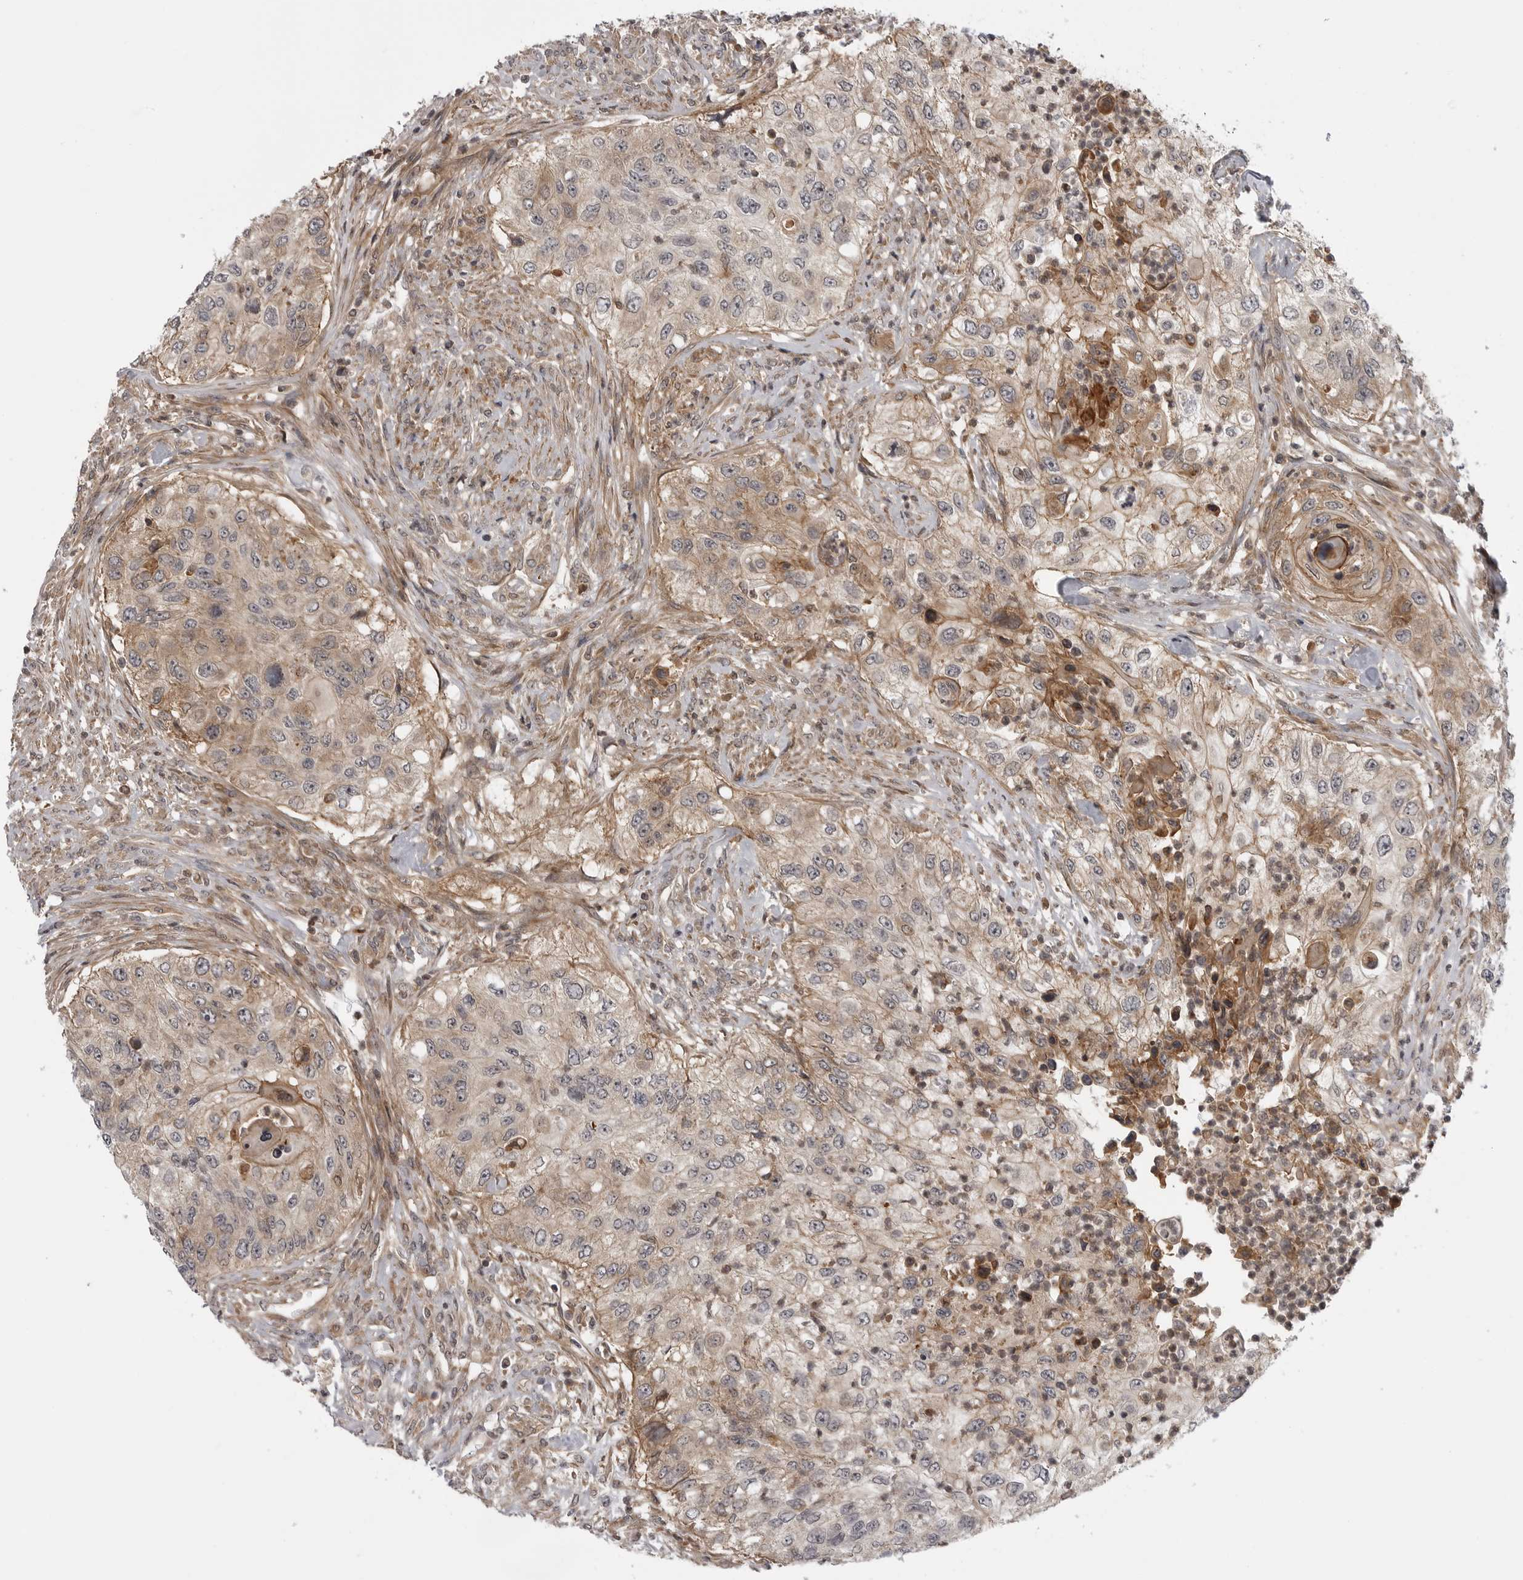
{"staining": {"intensity": "moderate", "quantity": "<25%", "location": "cytoplasmic/membranous"}, "tissue": "urothelial cancer", "cell_type": "Tumor cells", "image_type": "cancer", "snomed": [{"axis": "morphology", "description": "Urothelial carcinoma, High grade"}, {"axis": "topography", "description": "Urinary bladder"}], "caption": "Brown immunohistochemical staining in urothelial carcinoma (high-grade) shows moderate cytoplasmic/membranous expression in approximately <25% of tumor cells.", "gene": "LRRC45", "patient": {"sex": "female", "age": 60}}